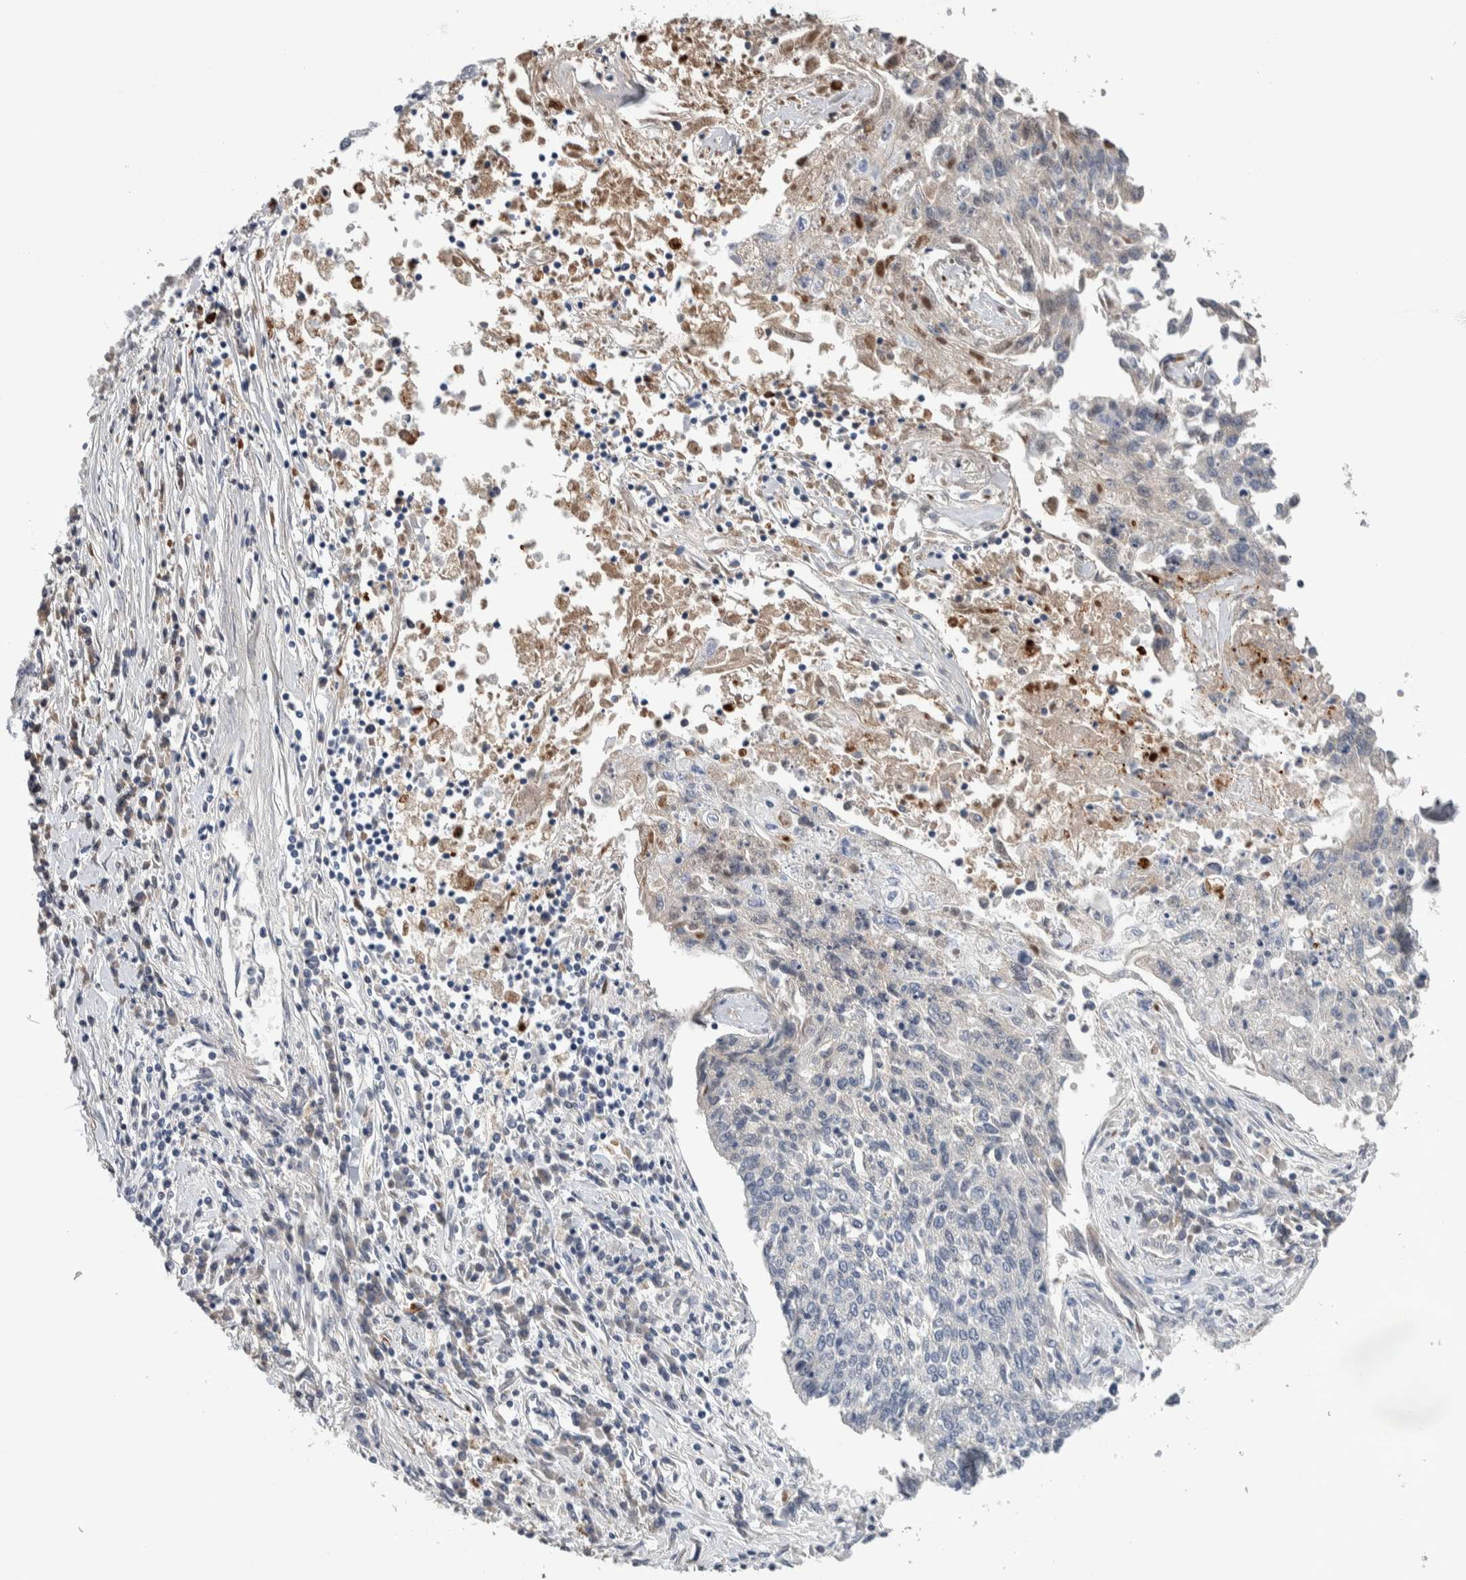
{"staining": {"intensity": "negative", "quantity": "none", "location": "none"}, "tissue": "lung cancer", "cell_type": "Tumor cells", "image_type": "cancer", "snomed": [{"axis": "morphology", "description": "Normal tissue, NOS"}, {"axis": "morphology", "description": "Squamous cell carcinoma, NOS"}, {"axis": "topography", "description": "Lymph node"}, {"axis": "topography", "description": "Cartilage tissue"}, {"axis": "topography", "description": "Bronchus"}, {"axis": "topography", "description": "Lung"}, {"axis": "topography", "description": "Peripheral nerve tissue"}], "caption": "This is an IHC image of human lung squamous cell carcinoma. There is no expression in tumor cells.", "gene": "TMEM102", "patient": {"sex": "female", "age": 49}}